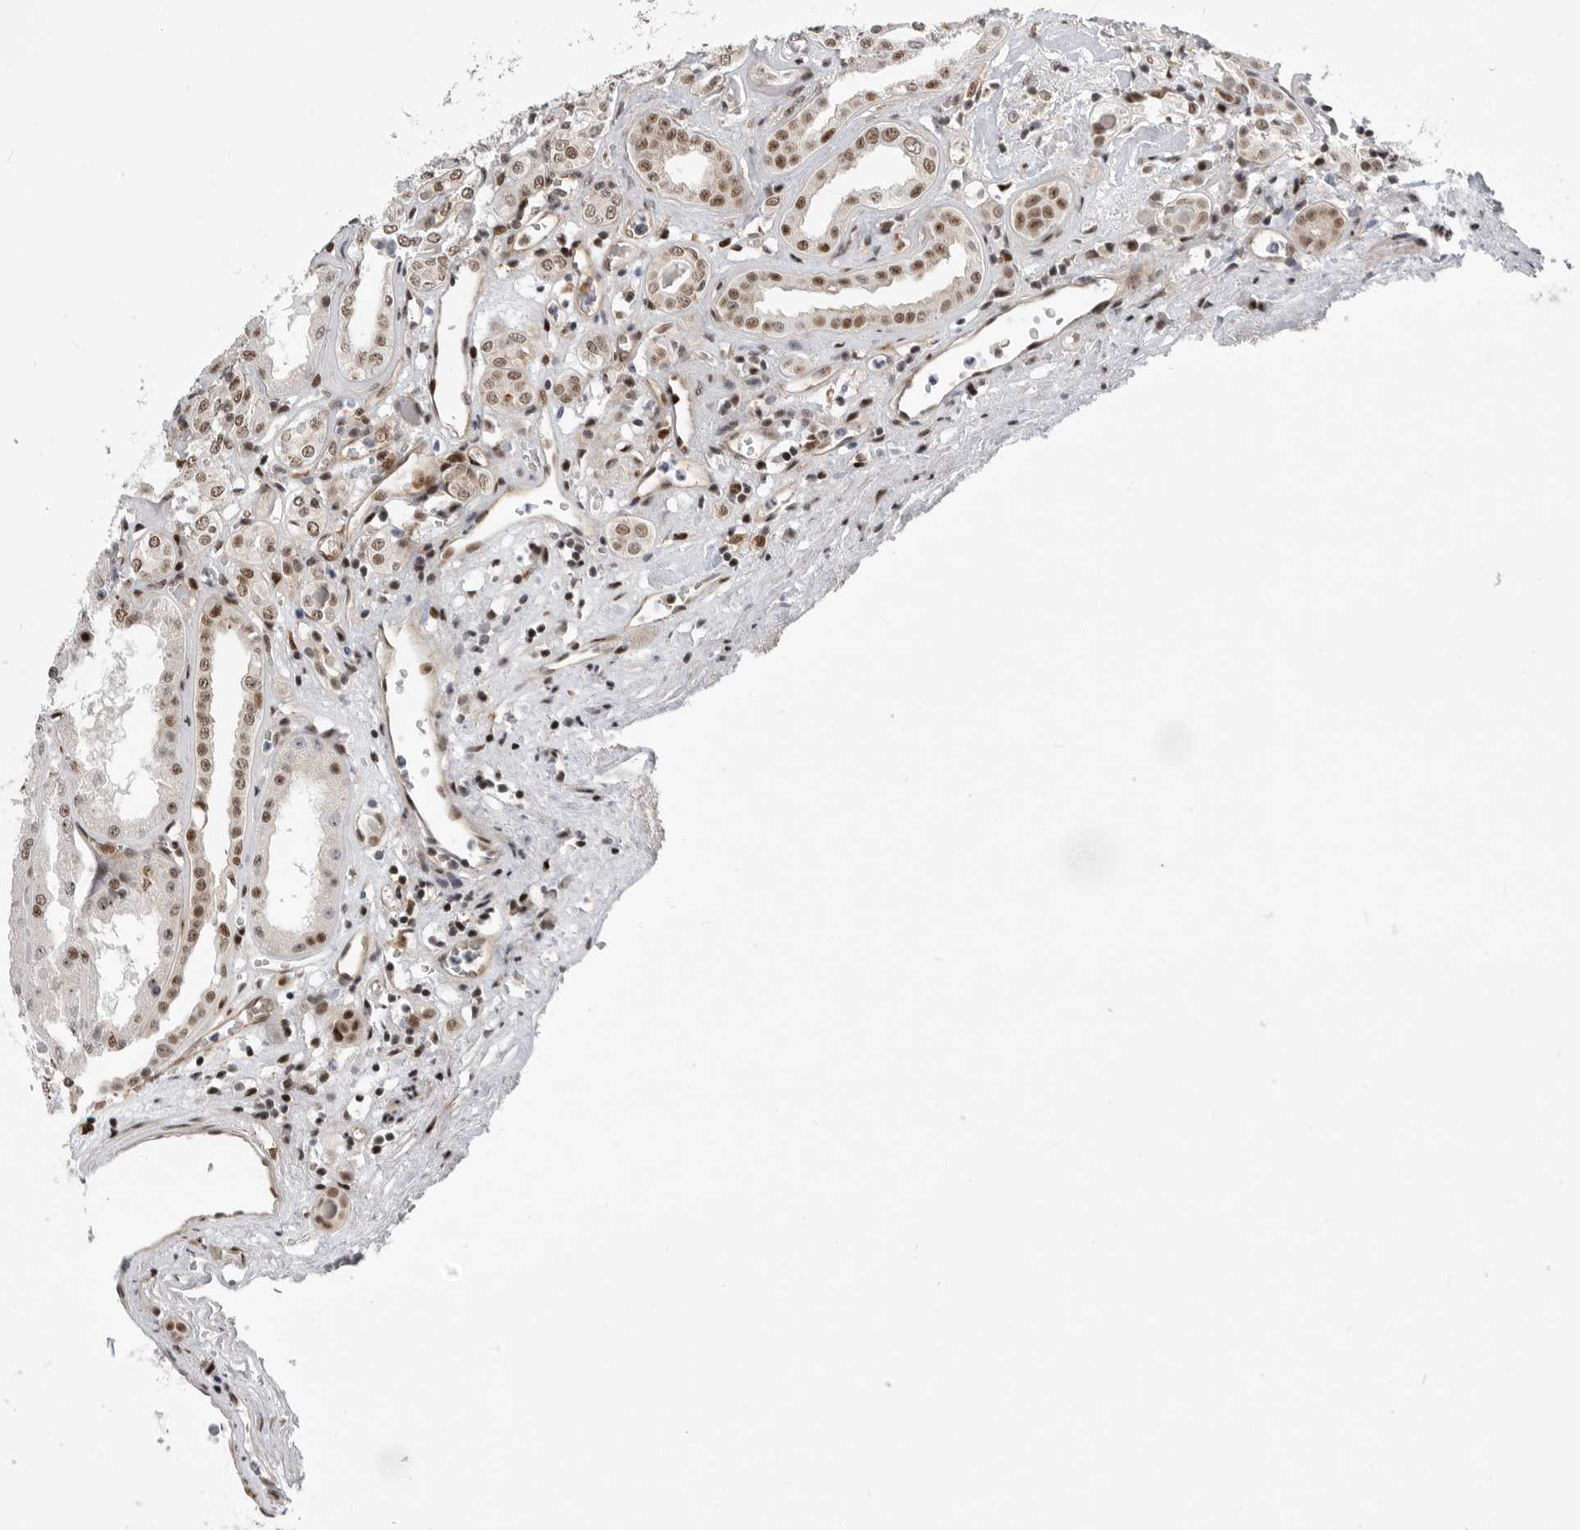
{"staining": {"intensity": "strong", "quantity": "25%-75%", "location": "cytoplasmic/membranous,nuclear"}, "tissue": "kidney", "cell_type": "Cells in glomeruli", "image_type": "normal", "snomed": [{"axis": "morphology", "description": "Normal tissue, NOS"}, {"axis": "topography", "description": "Kidney"}], "caption": "Kidney was stained to show a protein in brown. There is high levels of strong cytoplasmic/membranous,nuclear expression in approximately 25%-75% of cells in glomeruli.", "gene": "GPATCH2", "patient": {"sex": "female", "age": 56}}